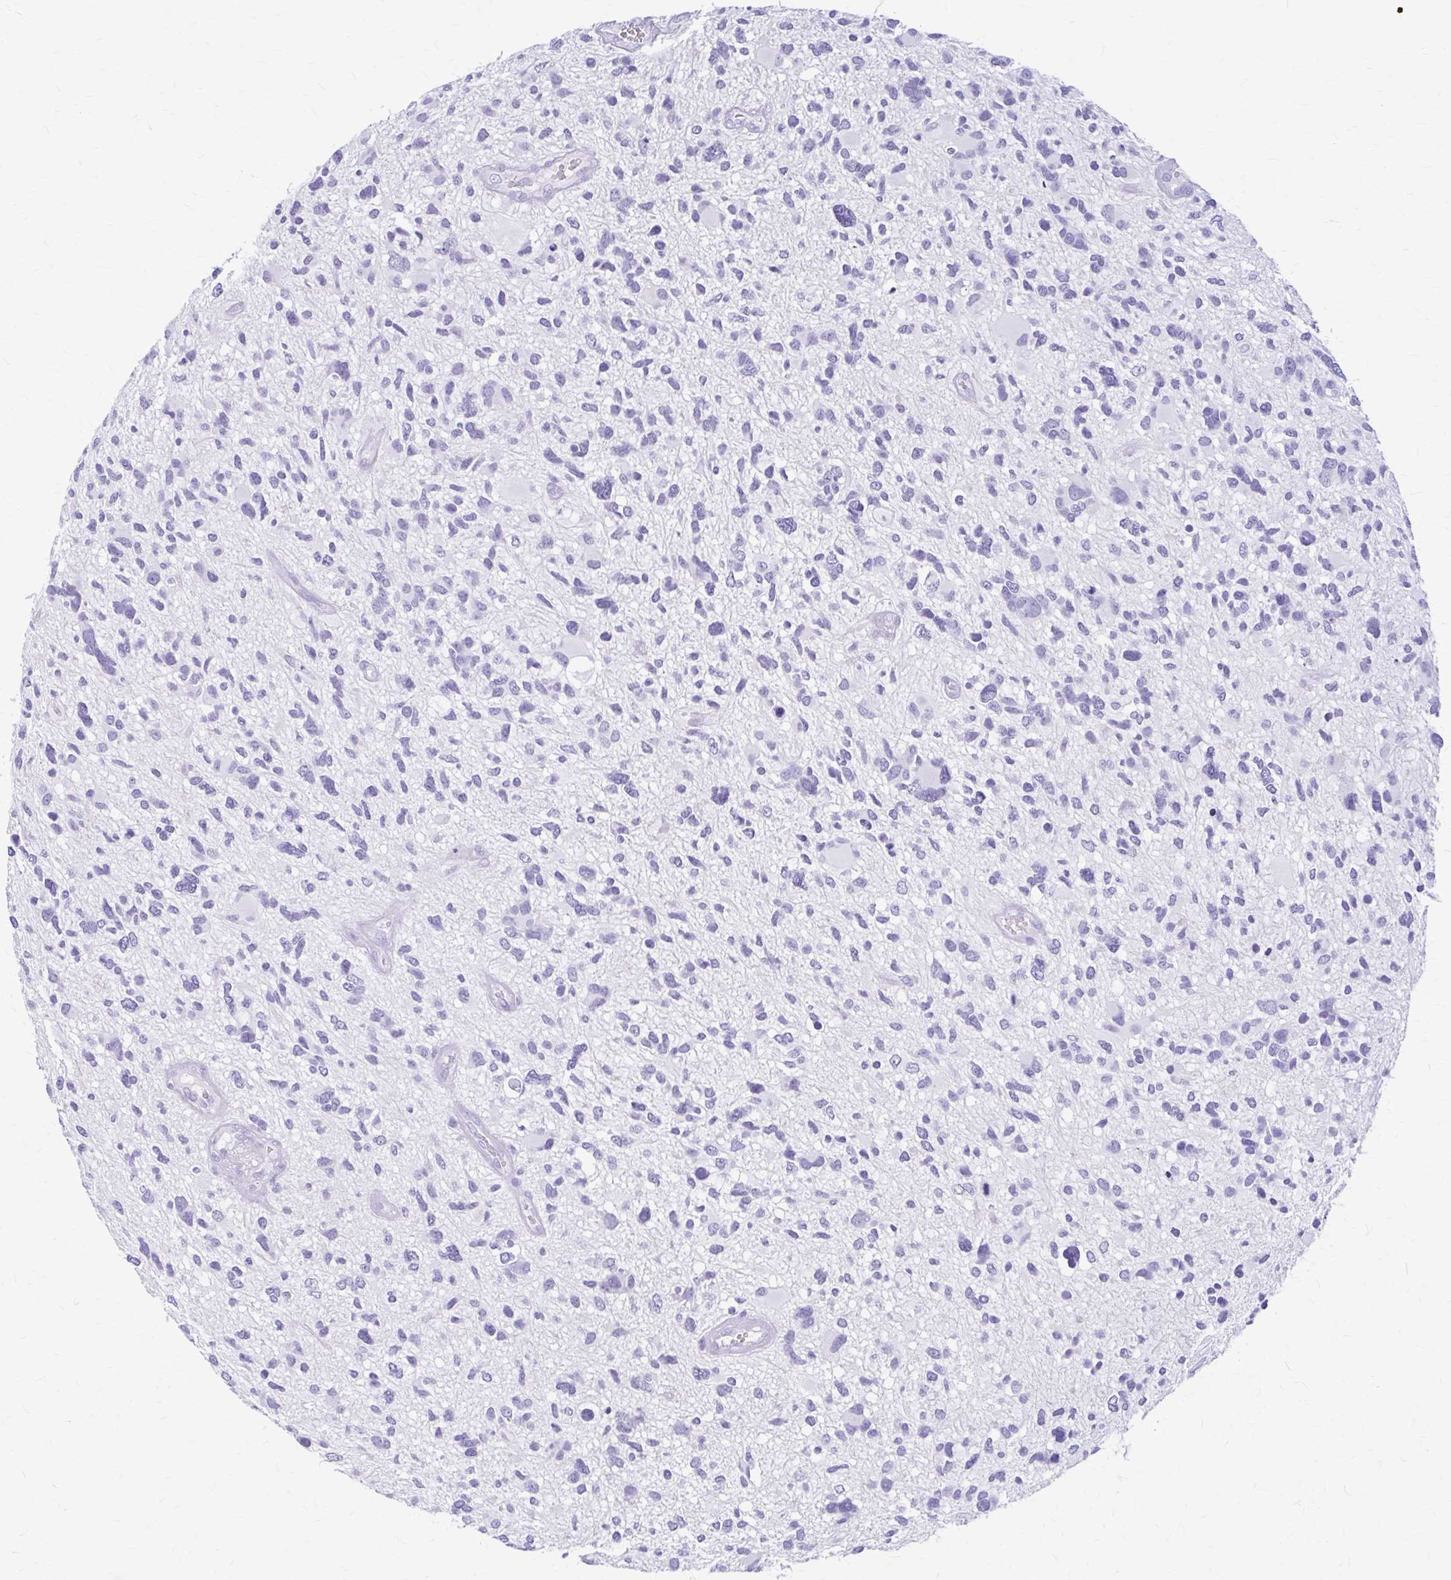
{"staining": {"intensity": "negative", "quantity": "none", "location": "none"}, "tissue": "glioma", "cell_type": "Tumor cells", "image_type": "cancer", "snomed": [{"axis": "morphology", "description": "Glioma, malignant, High grade"}, {"axis": "topography", "description": "Brain"}], "caption": "High-grade glioma (malignant) stained for a protein using immunohistochemistry shows no staining tumor cells.", "gene": "KLHDC7A", "patient": {"sex": "female", "age": 11}}